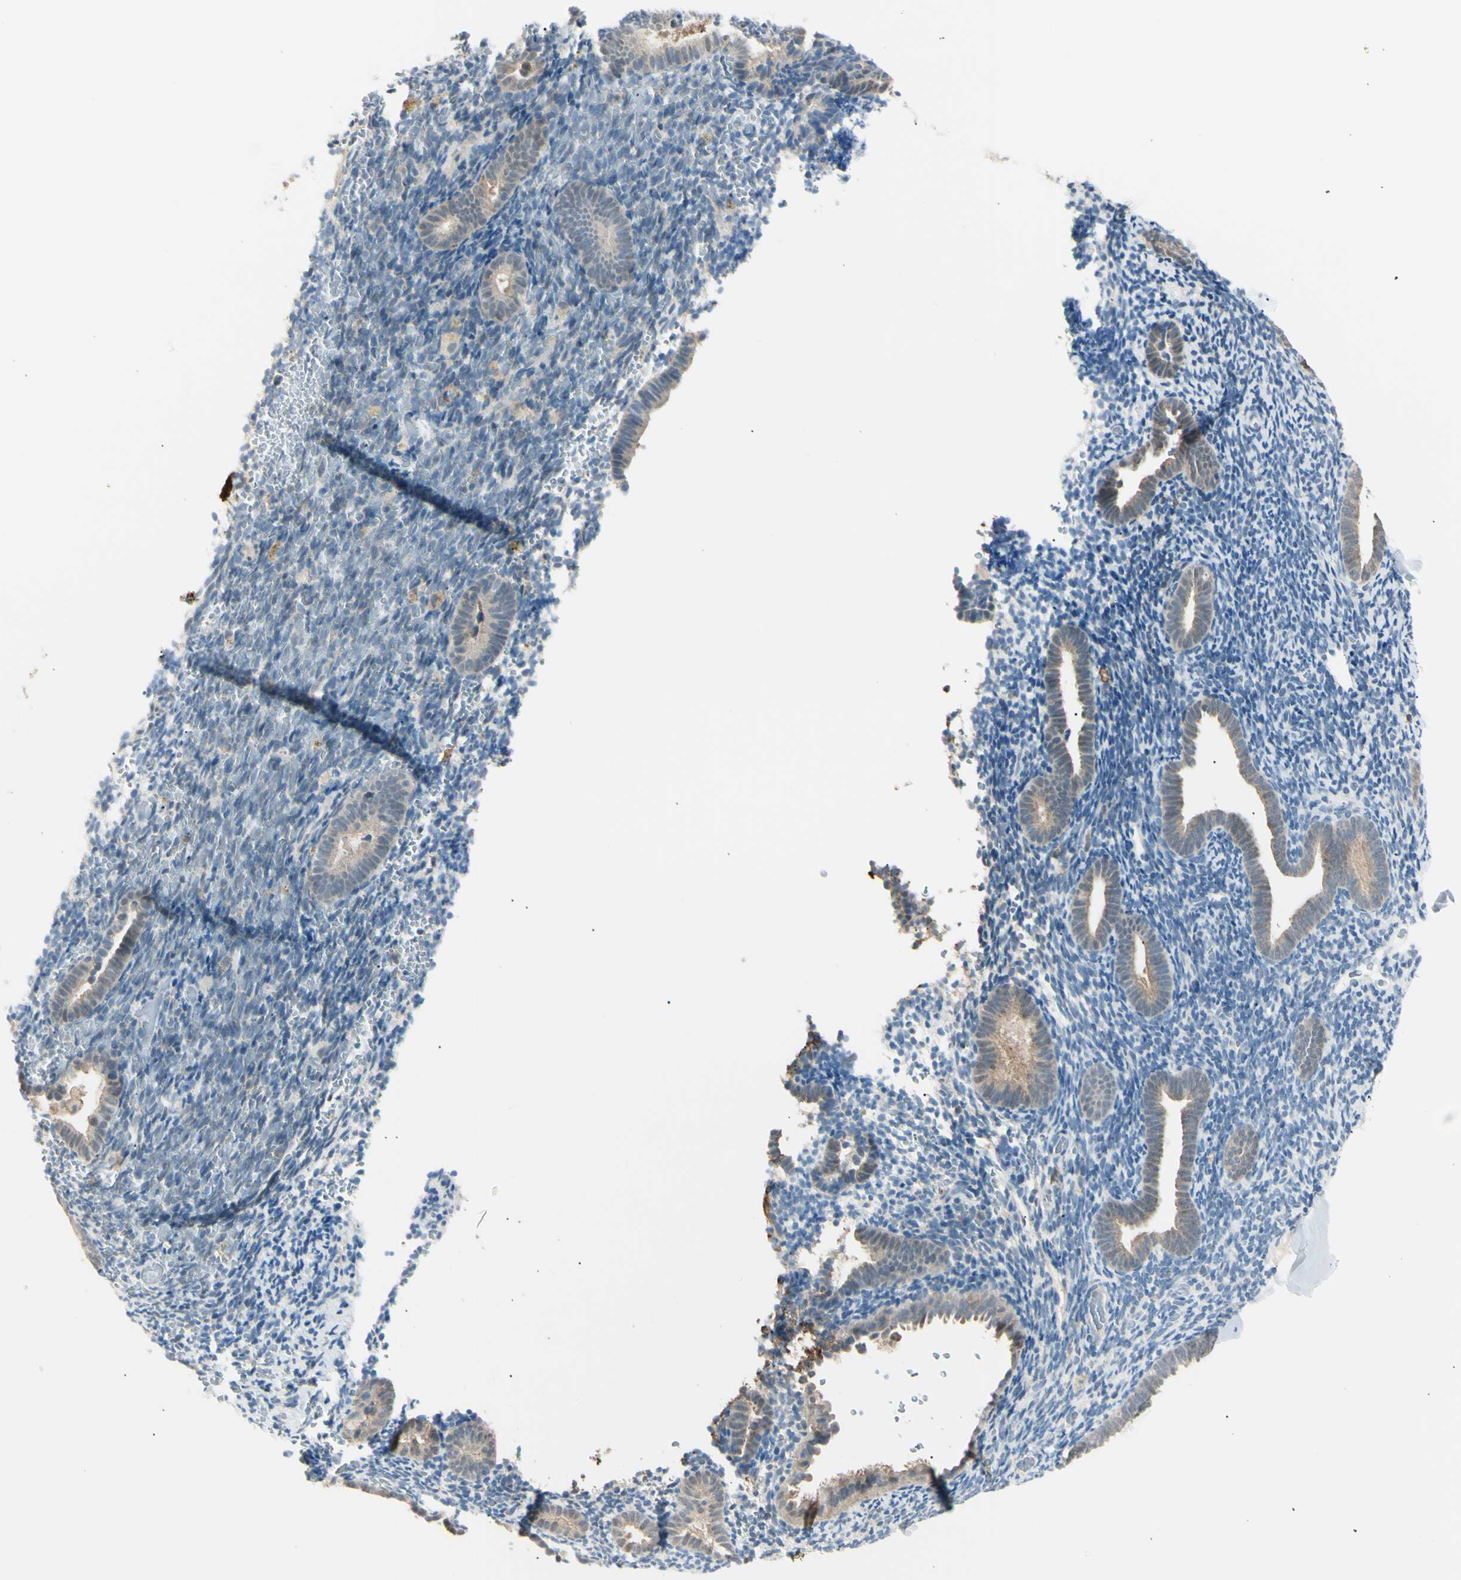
{"staining": {"intensity": "weak", "quantity": "<25%", "location": "cytoplasmic/membranous"}, "tissue": "endometrium", "cell_type": "Cells in endometrial stroma", "image_type": "normal", "snomed": [{"axis": "morphology", "description": "Normal tissue, NOS"}, {"axis": "topography", "description": "Endometrium"}], "caption": "This is an immunohistochemistry image of unremarkable human endometrium. There is no staining in cells in endometrial stroma.", "gene": "LHPP", "patient": {"sex": "female", "age": 51}}